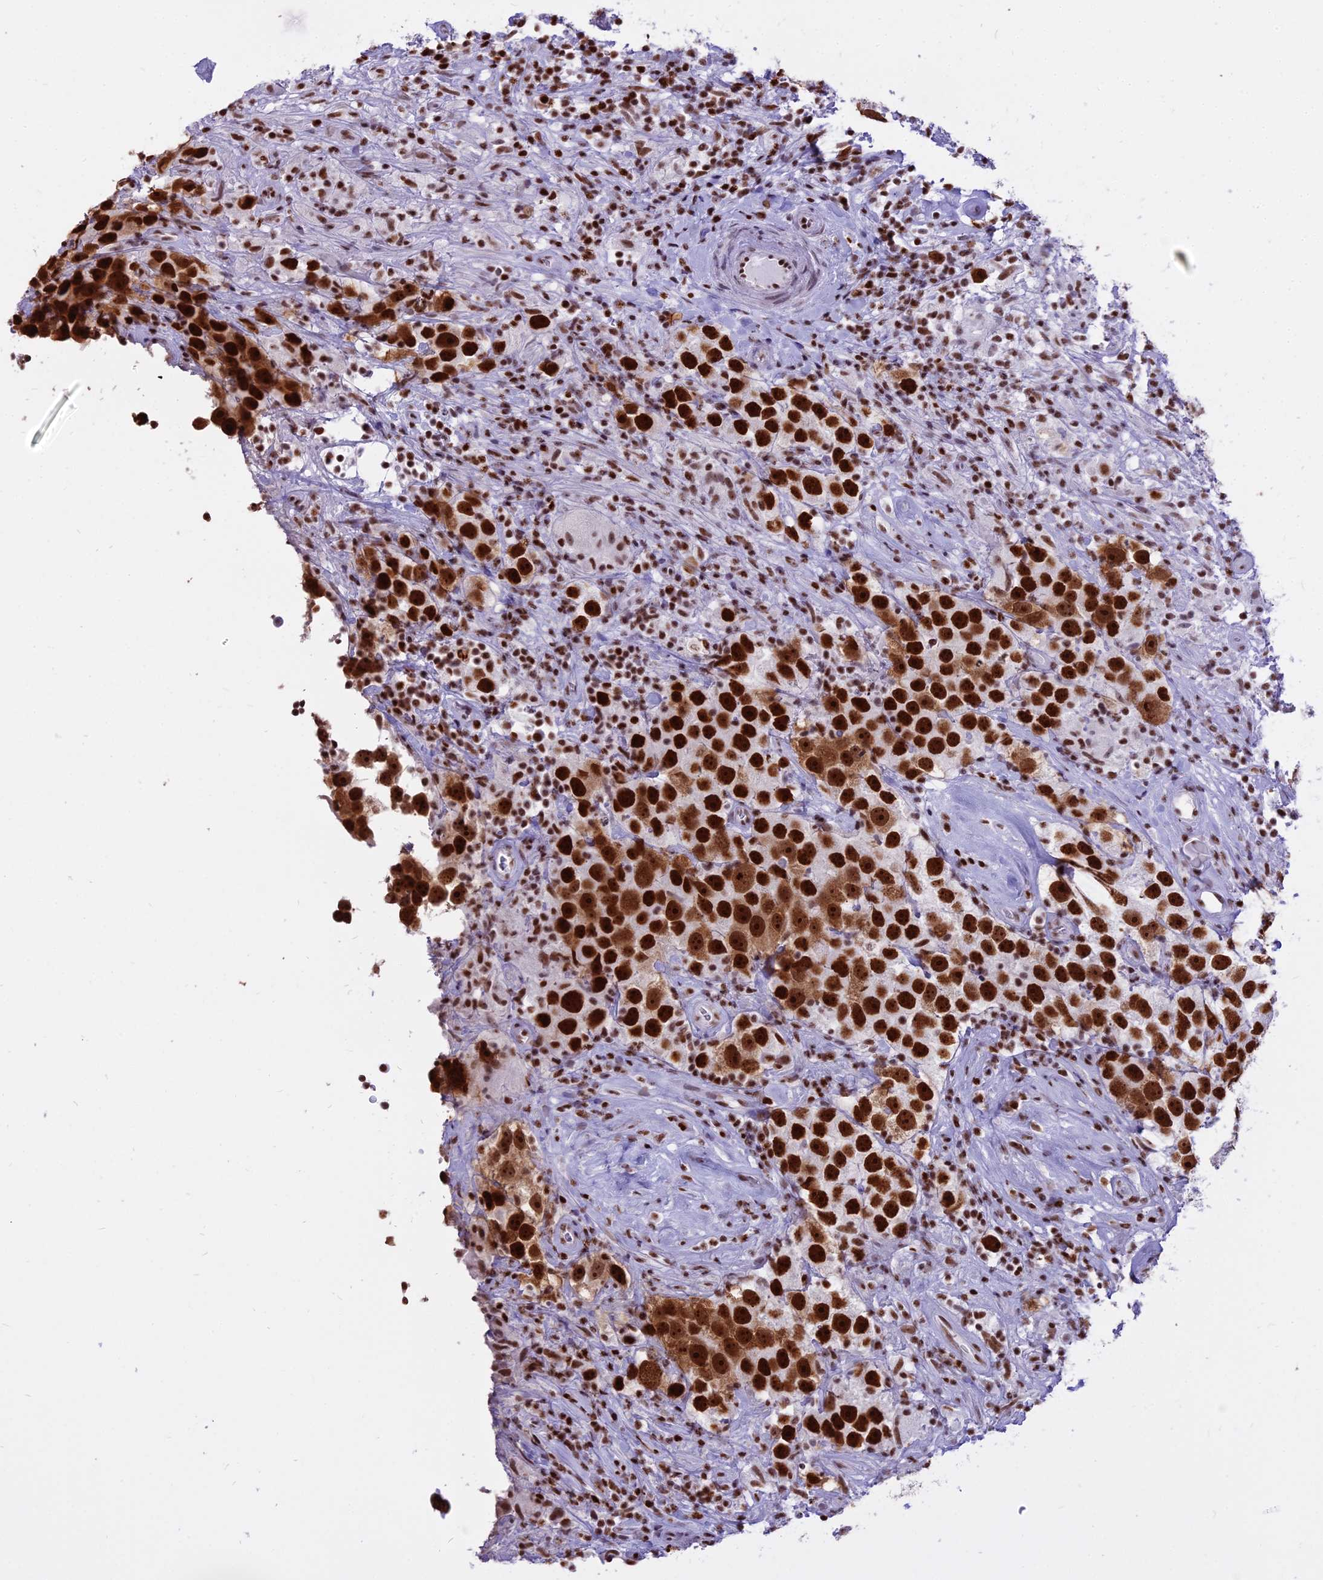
{"staining": {"intensity": "strong", "quantity": ">75%", "location": "nuclear"}, "tissue": "testis cancer", "cell_type": "Tumor cells", "image_type": "cancer", "snomed": [{"axis": "morphology", "description": "Seminoma, NOS"}, {"axis": "topography", "description": "Testis"}], "caption": "Immunohistochemistry (IHC) histopathology image of neoplastic tissue: testis seminoma stained using immunohistochemistry exhibits high levels of strong protein expression localized specifically in the nuclear of tumor cells, appearing as a nuclear brown color.", "gene": "PARP1", "patient": {"sex": "male", "age": 49}}